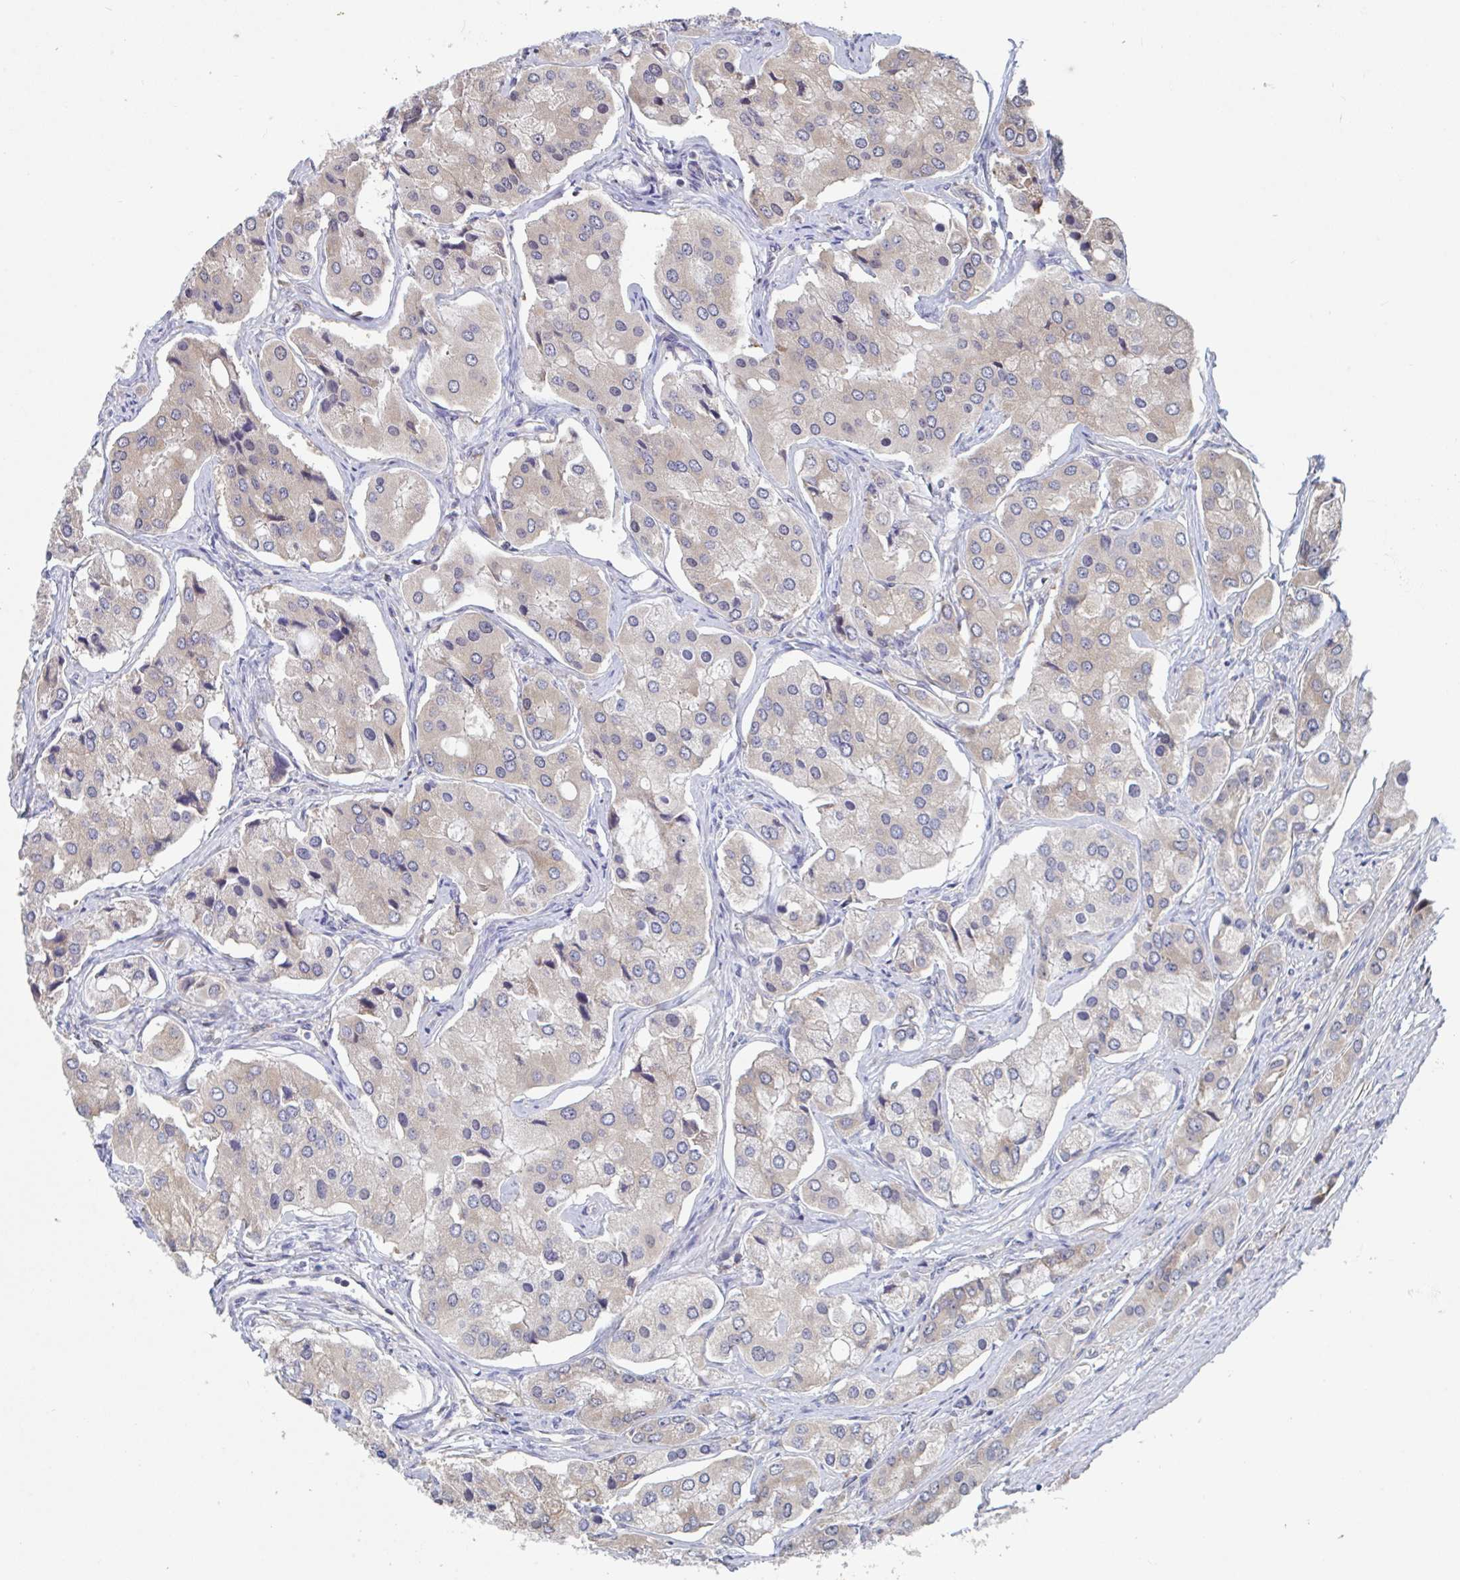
{"staining": {"intensity": "weak", "quantity": ">75%", "location": "cytoplasmic/membranous"}, "tissue": "prostate cancer", "cell_type": "Tumor cells", "image_type": "cancer", "snomed": [{"axis": "morphology", "description": "Adenocarcinoma, Low grade"}, {"axis": "topography", "description": "Prostate"}], "caption": "A histopathology image of human prostate cancer stained for a protein shows weak cytoplasmic/membranous brown staining in tumor cells. (Stains: DAB (3,3'-diaminobenzidine) in brown, nuclei in blue, Microscopy: brightfield microscopy at high magnification).", "gene": "SNX8", "patient": {"sex": "male", "age": 69}}